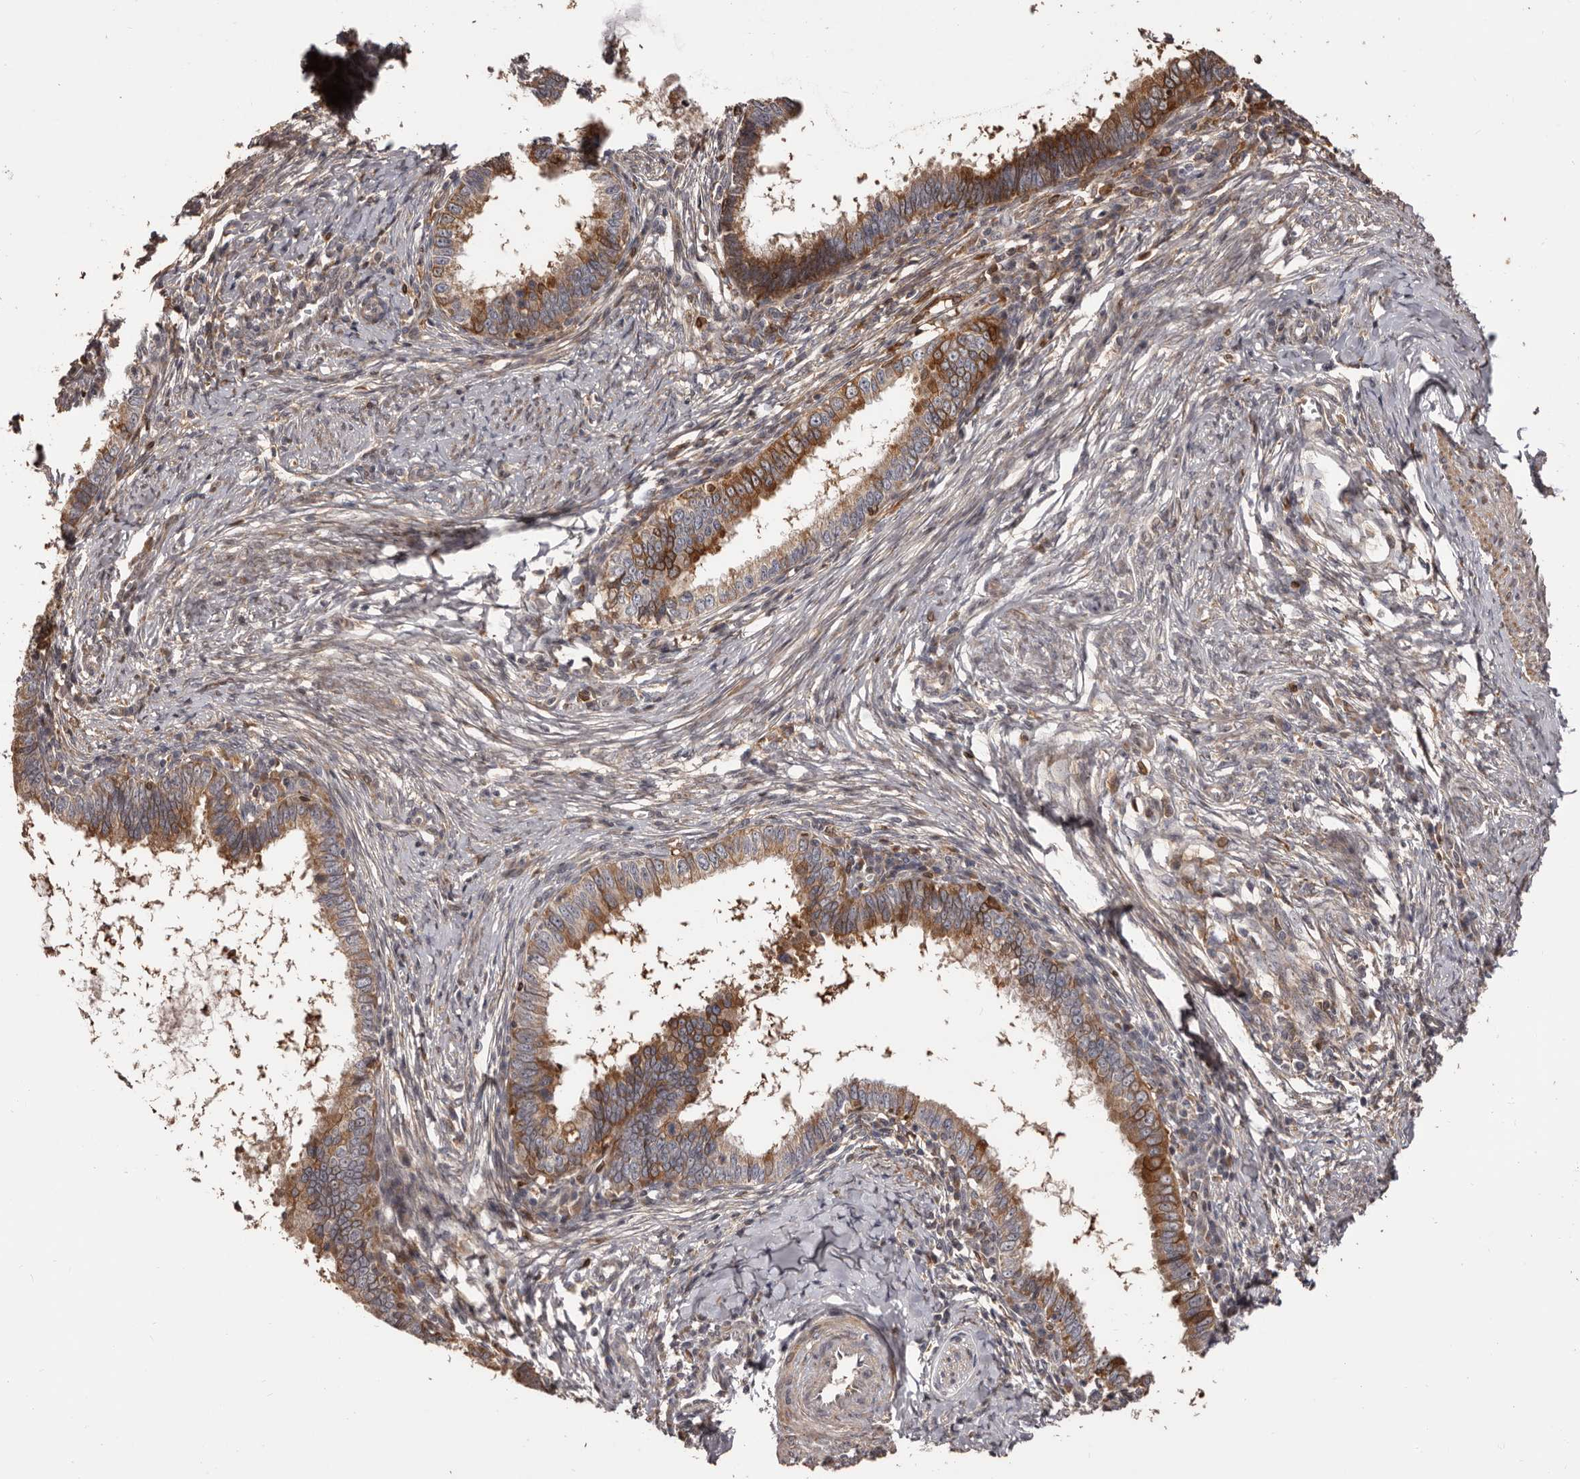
{"staining": {"intensity": "strong", "quantity": ">75%", "location": "cytoplasmic/membranous"}, "tissue": "cervical cancer", "cell_type": "Tumor cells", "image_type": "cancer", "snomed": [{"axis": "morphology", "description": "Adenocarcinoma, NOS"}, {"axis": "topography", "description": "Cervix"}], "caption": "A high-resolution image shows IHC staining of cervical adenocarcinoma, which displays strong cytoplasmic/membranous positivity in approximately >75% of tumor cells.", "gene": "ZCCHC7", "patient": {"sex": "female", "age": 36}}